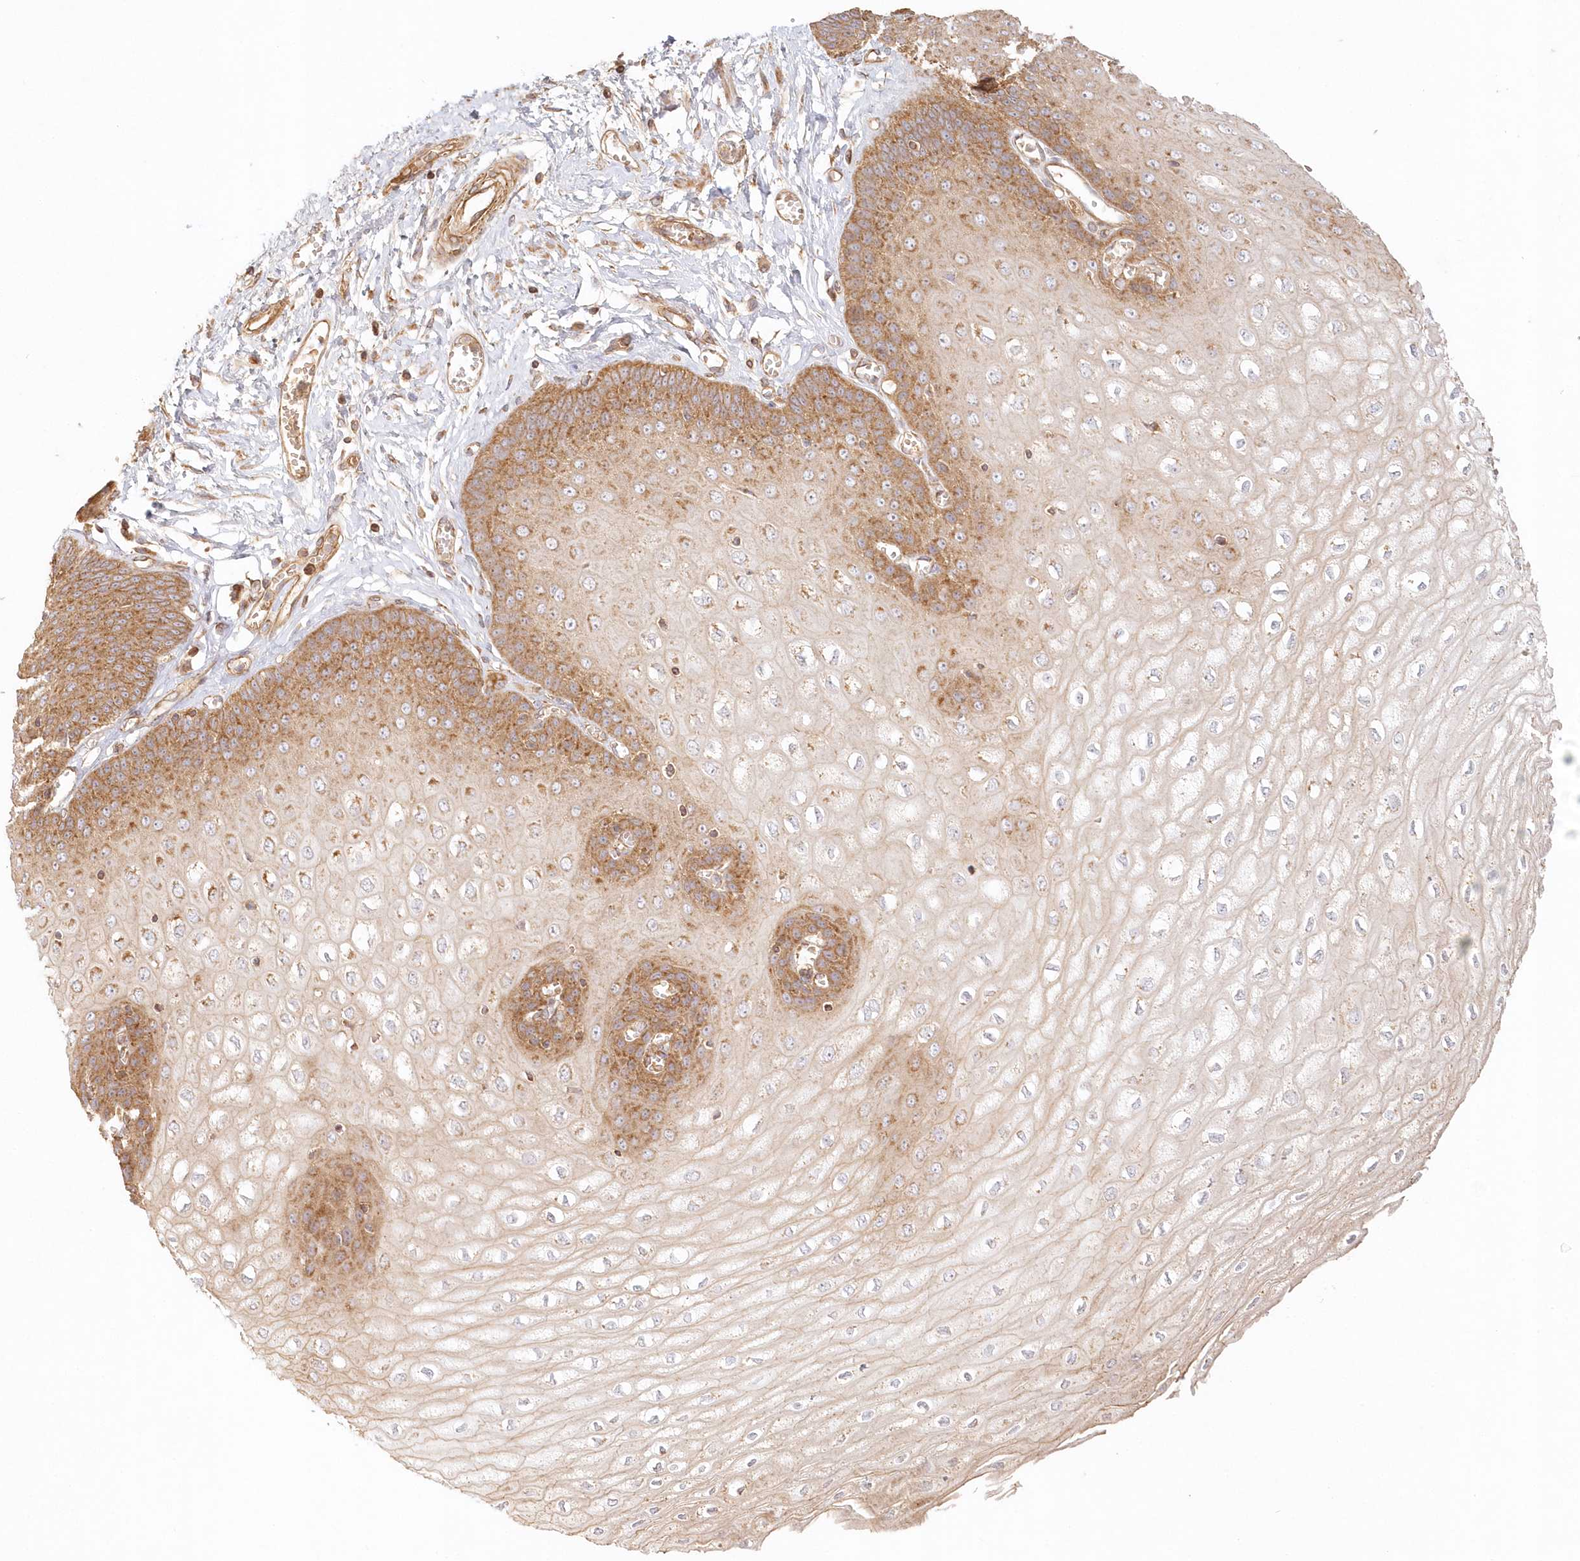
{"staining": {"intensity": "moderate", "quantity": ">75%", "location": "cytoplasmic/membranous"}, "tissue": "esophagus", "cell_type": "Squamous epithelial cells", "image_type": "normal", "snomed": [{"axis": "morphology", "description": "Normal tissue, NOS"}, {"axis": "topography", "description": "Esophagus"}], "caption": "Protein staining by immunohistochemistry (IHC) exhibits moderate cytoplasmic/membranous expression in approximately >75% of squamous epithelial cells in normal esophagus.", "gene": "KIAA0232", "patient": {"sex": "male", "age": 60}}